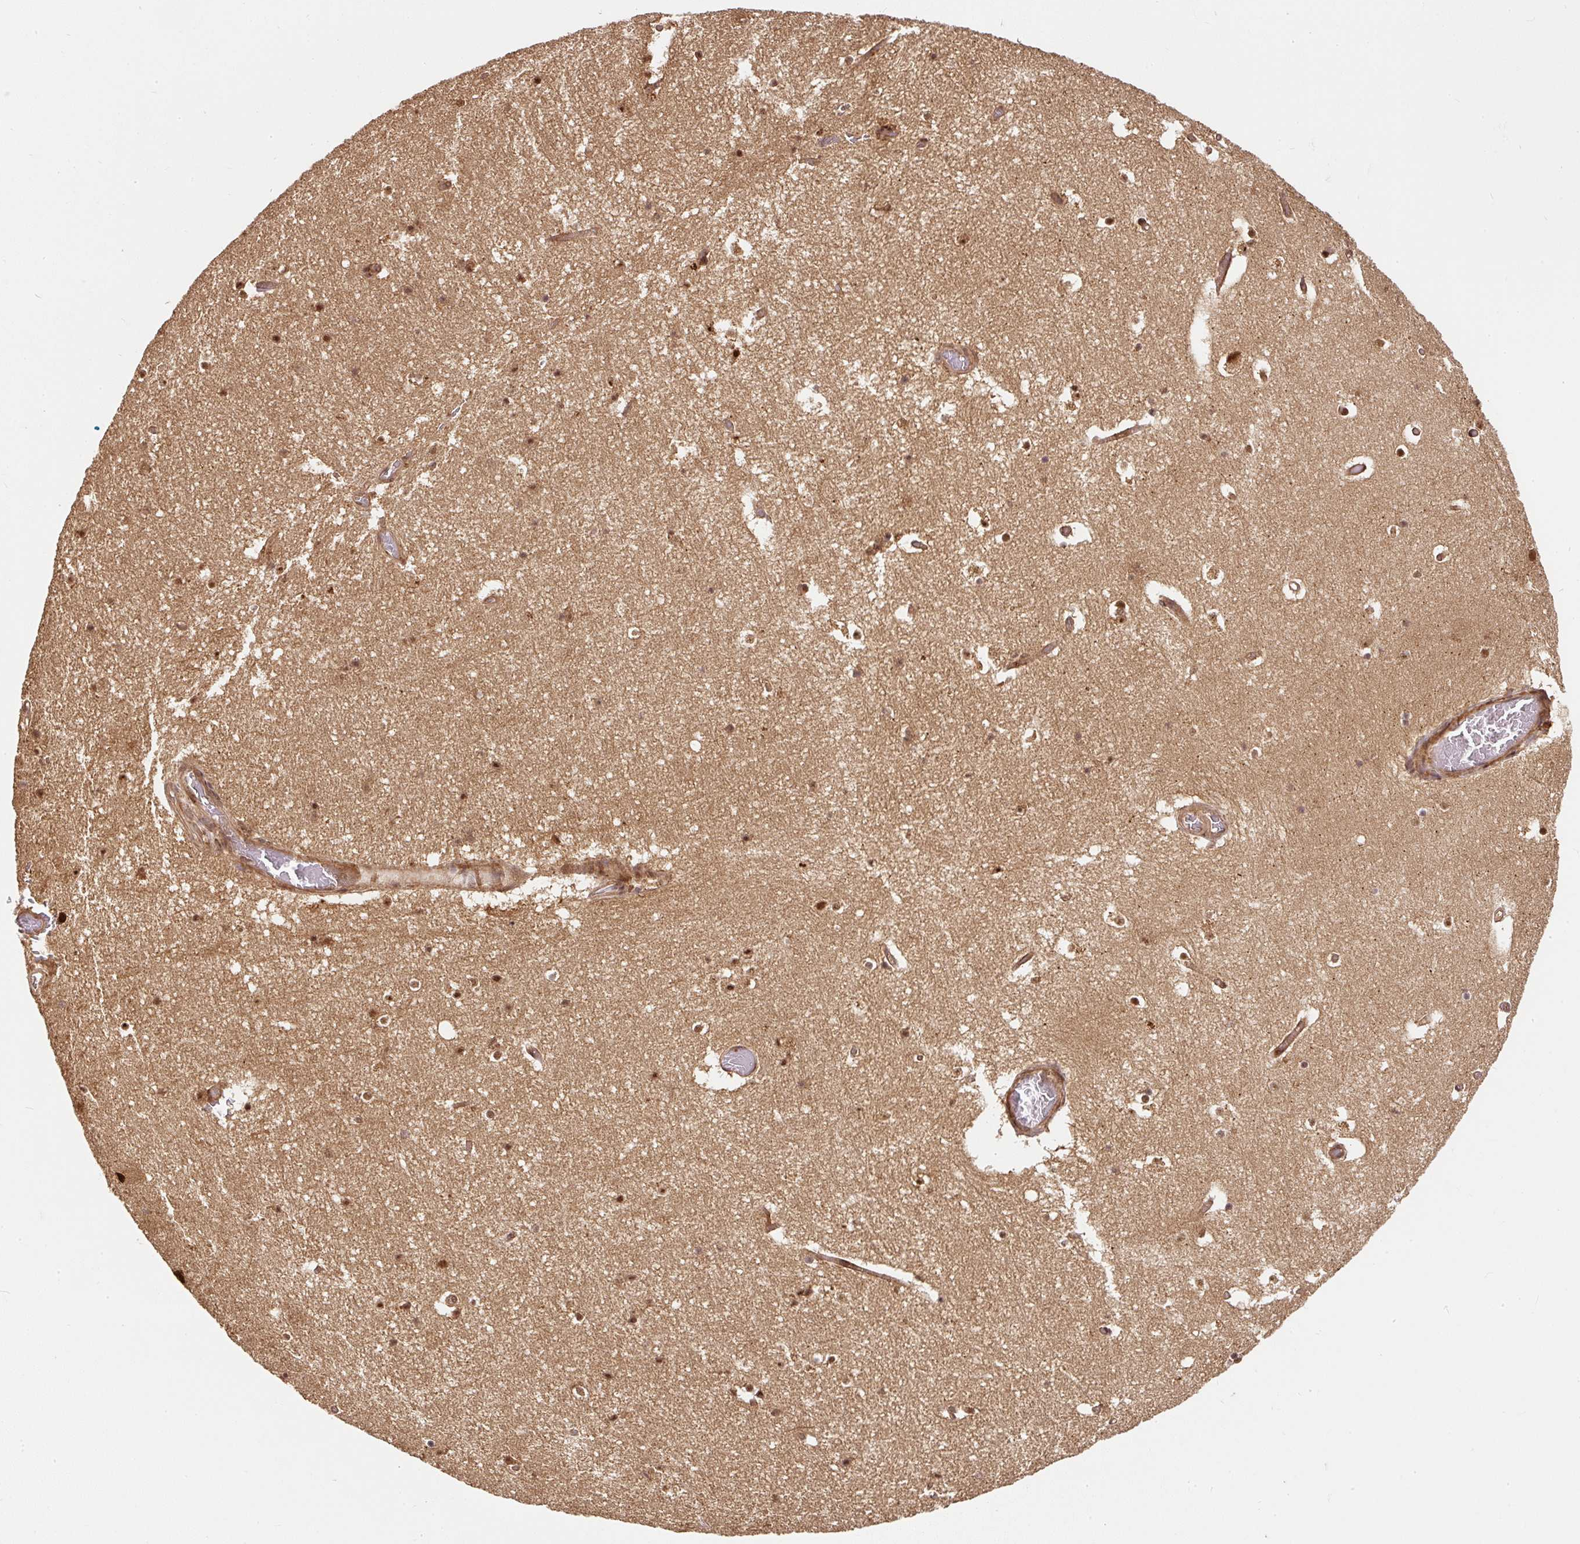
{"staining": {"intensity": "moderate", "quantity": ">75%", "location": "nuclear"}, "tissue": "hippocampus", "cell_type": "Glial cells", "image_type": "normal", "snomed": [{"axis": "morphology", "description": "Normal tissue, NOS"}, {"axis": "topography", "description": "Hippocampus"}], "caption": "An immunohistochemistry photomicrograph of normal tissue is shown. Protein staining in brown shows moderate nuclear positivity in hippocampus within glial cells.", "gene": "PSMD1", "patient": {"sex": "female", "age": 52}}